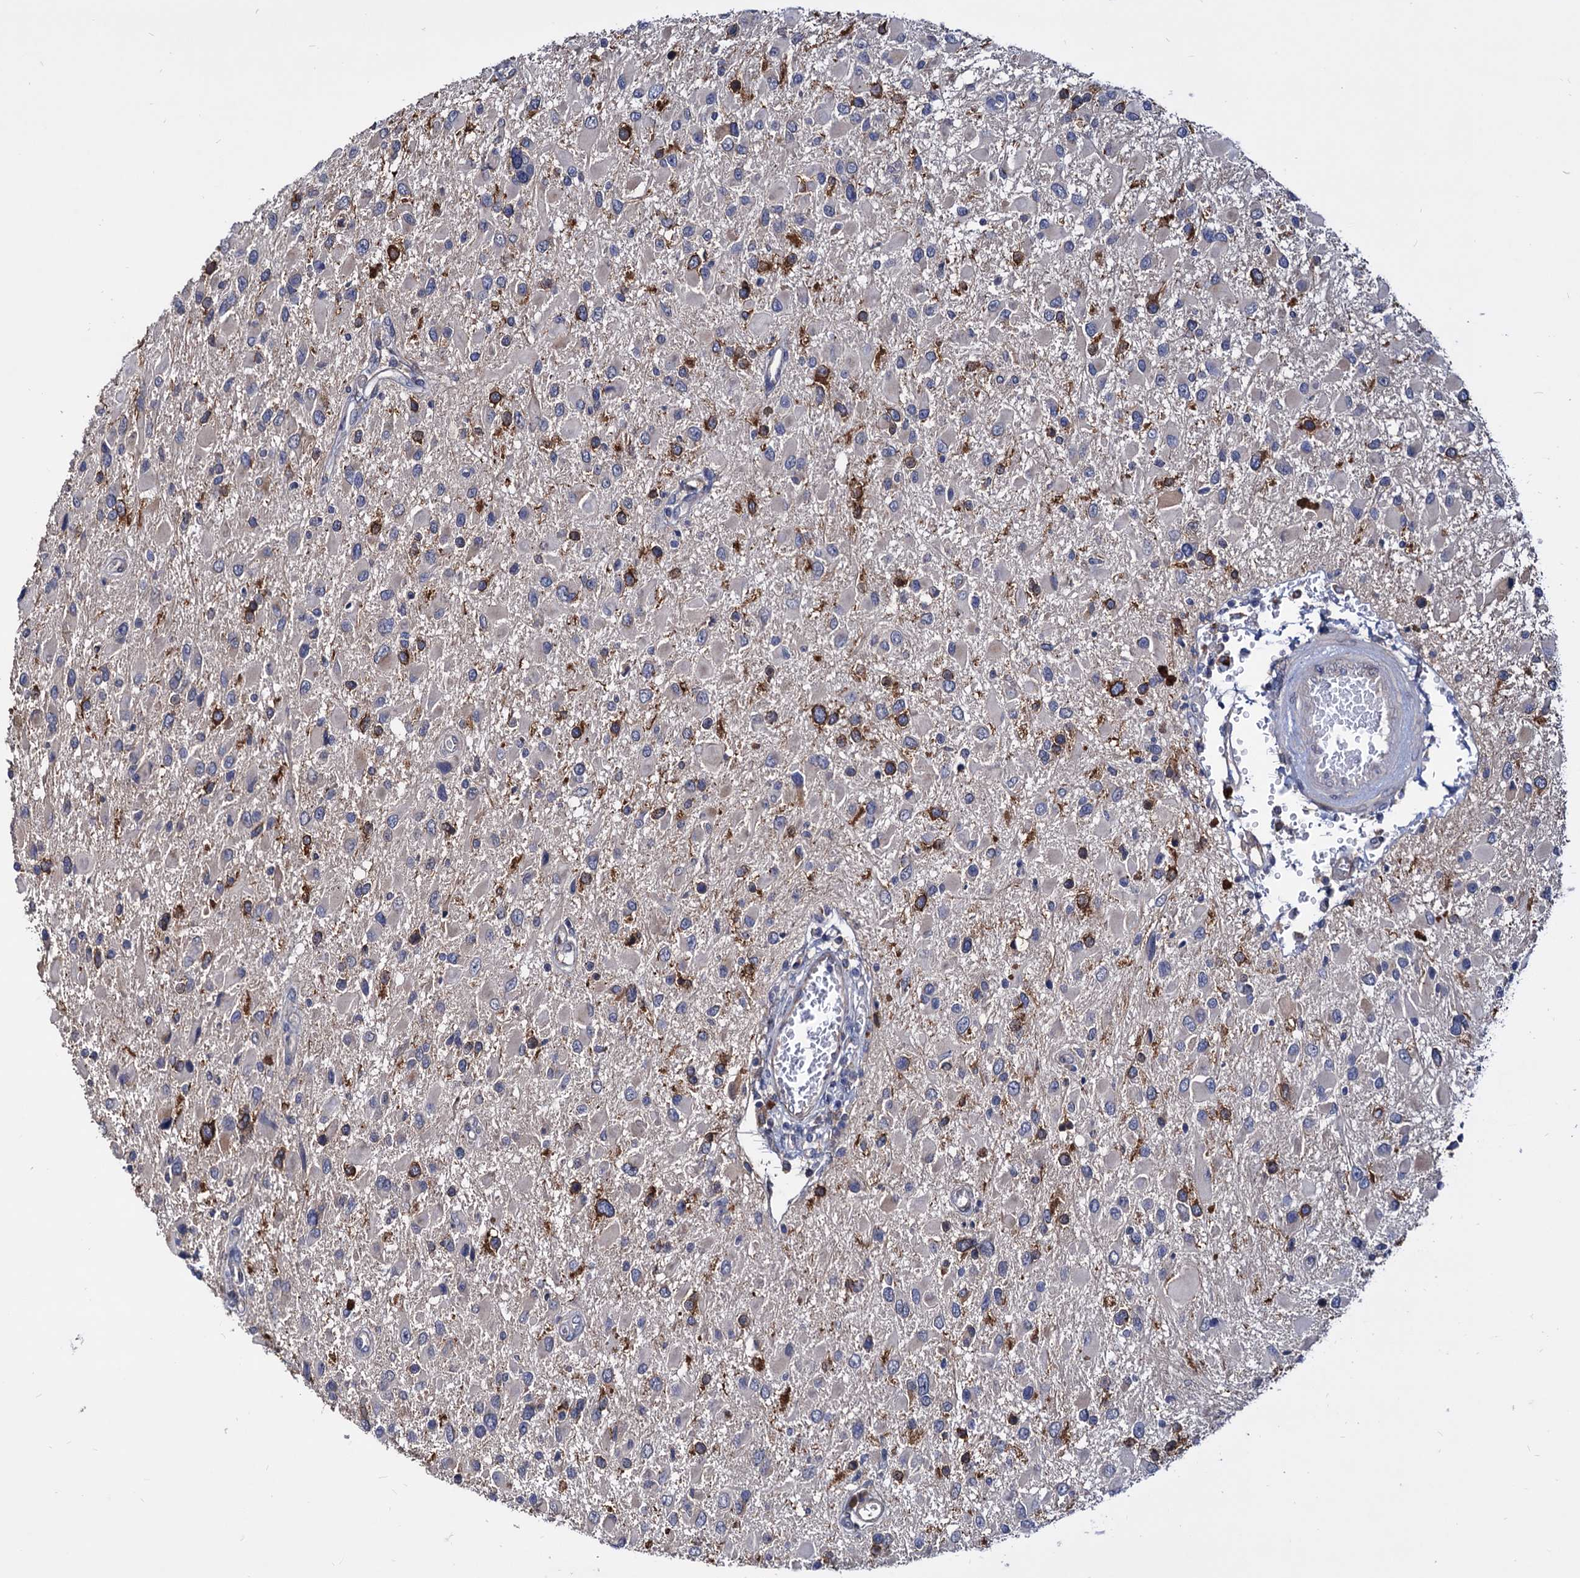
{"staining": {"intensity": "negative", "quantity": "none", "location": "none"}, "tissue": "glioma", "cell_type": "Tumor cells", "image_type": "cancer", "snomed": [{"axis": "morphology", "description": "Glioma, malignant, High grade"}, {"axis": "topography", "description": "Brain"}], "caption": "Tumor cells are negative for brown protein staining in glioma.", "gene": "NPAS4", "patient": {"sex": "male", "age": 53}}